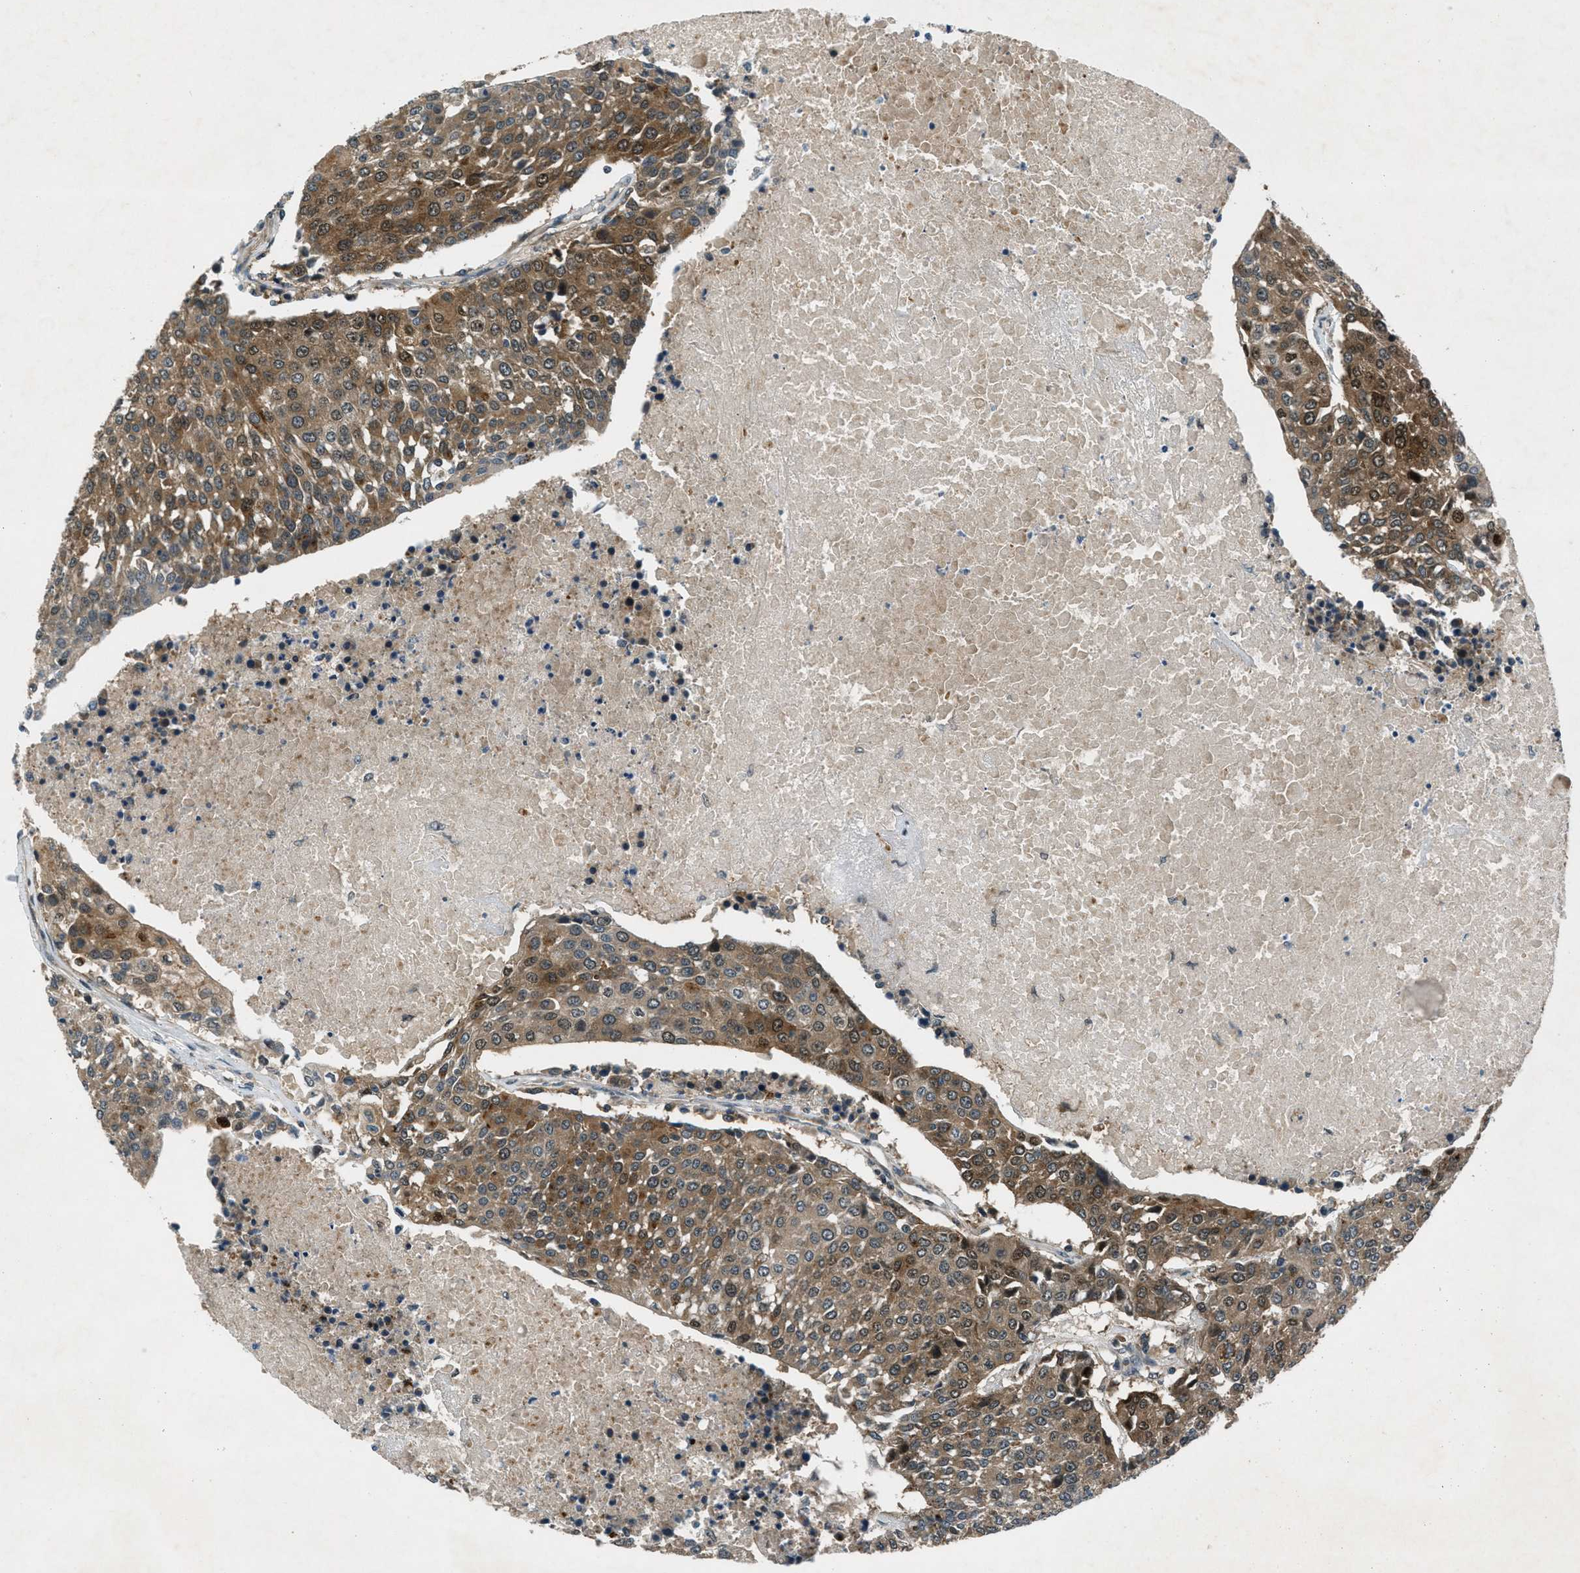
{"staining": {"intensity": "moderate", "quantity": ">75%", "location": "cytoplasmic/membranous,nuclear"}, "tissue": "urothelial cancer", "cell_type": "Tumor cells", "image_type": "cancer", "snomed": [{"axis": "morphology", "description": "Urothelial carcinoma, High grade"}, {"axis": "topography", "description": "Urinary bladder"}], "caption": "Immunohistochemistry (IHC) (DAB (3,3'-diaminobenzidine)) staining of urothelial cancer shows moderate cytoplasmic/membranous and nuclear protein staining in approximately >75% of tumor cells. The staining is performed using DAB (3,3'-diaminobenzidine) brown chromogen to label protein expression. The nuclei are counter-stained blue using hematoxylin.", "gene": "EPSTI1", "patient": {"sex": "female", "age": 85}}